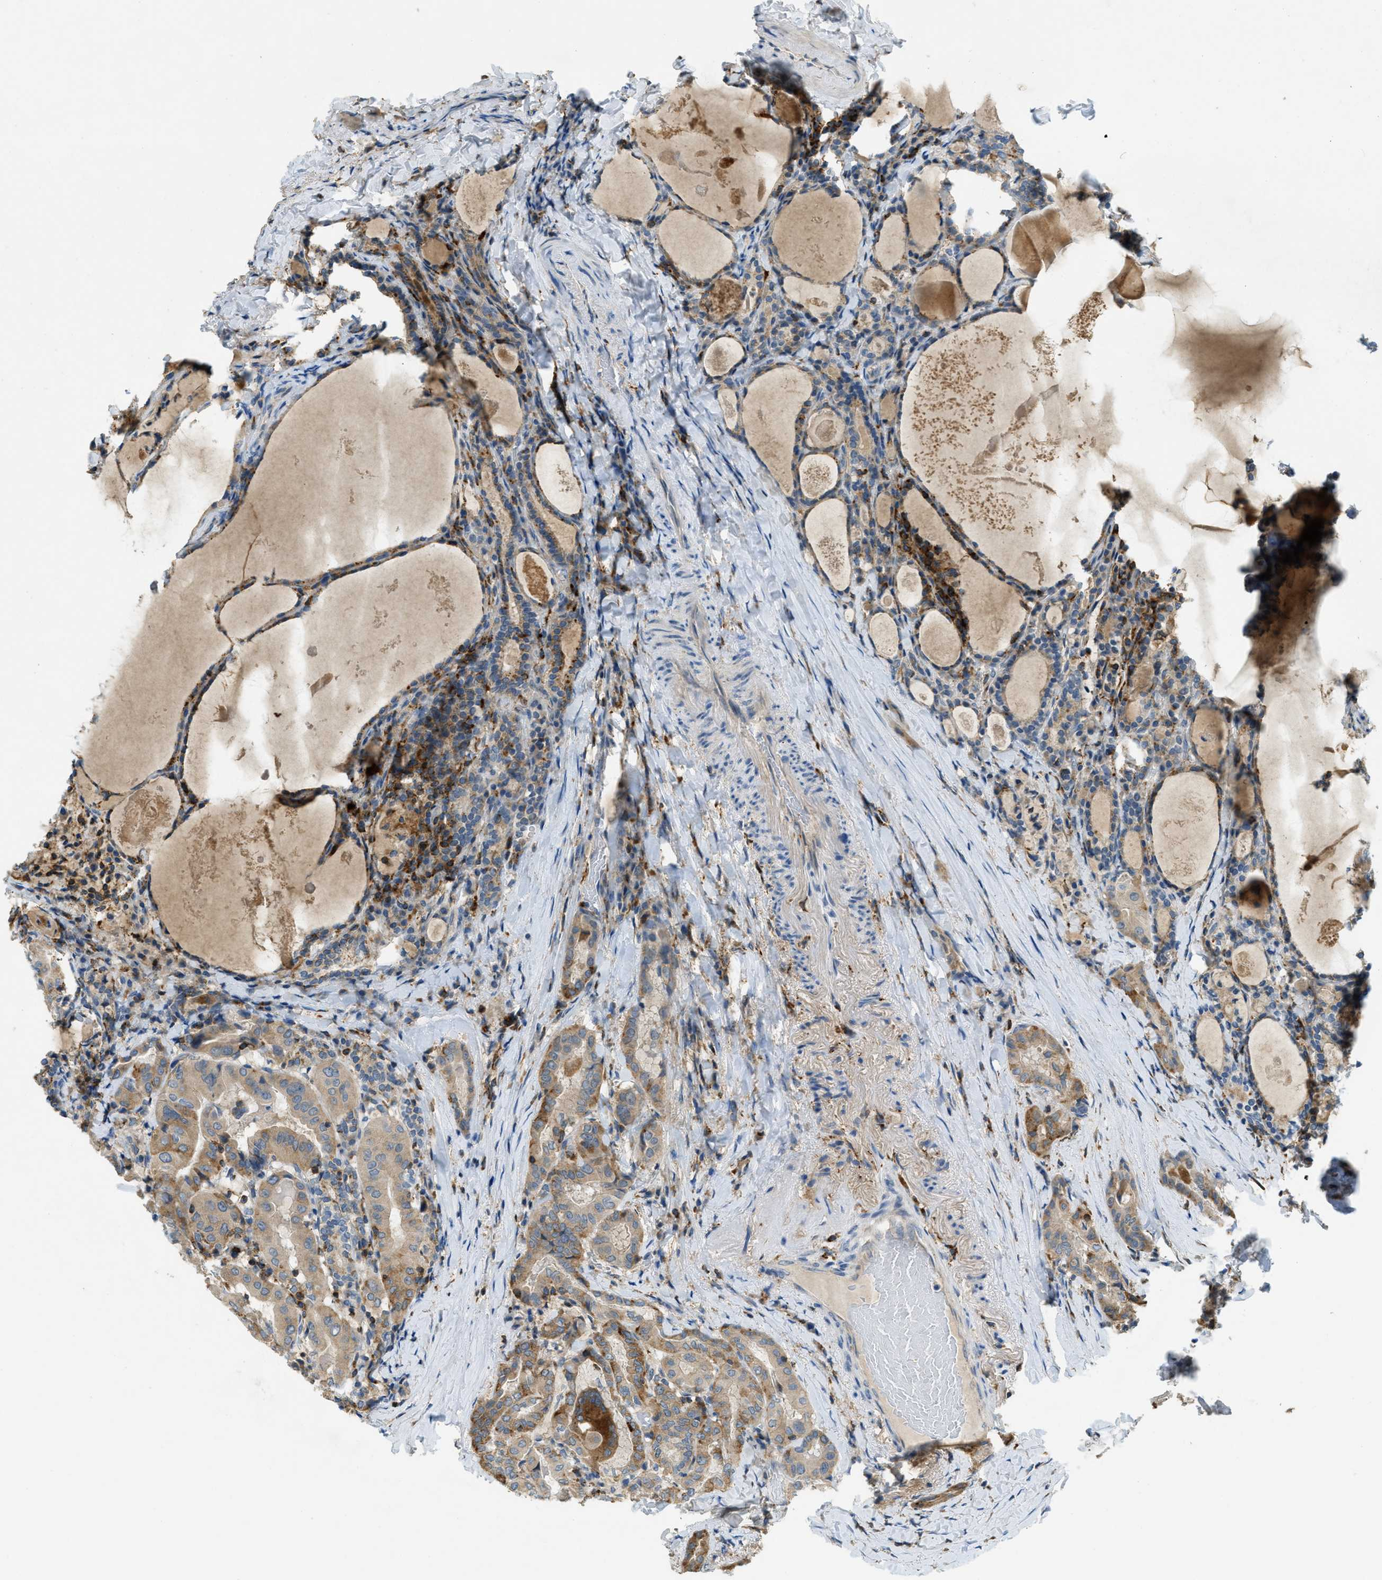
{"staining": {"intensity": "moderate", "quantity": ">75%", "location": "cytoplasmic/membranous"}, "tissue": "thyroid cancer", "cell_type": "Tumor cells", "image_type": "cancer", "snomed": [{"axis": "morphology", "description": "Papillary adenocarcinoma, NOS"}, {"axis": "topography", "description": "Thyroid gland"}], "caption": "The micrograph exhibits a brown stain indicating the presence of a protein in the cytoplasmic/membranous of tumor cells in thyroid papillary adenocarcinoma.", "gene": "PLBD2", "patient": {"sex": "female", "age": 42}}